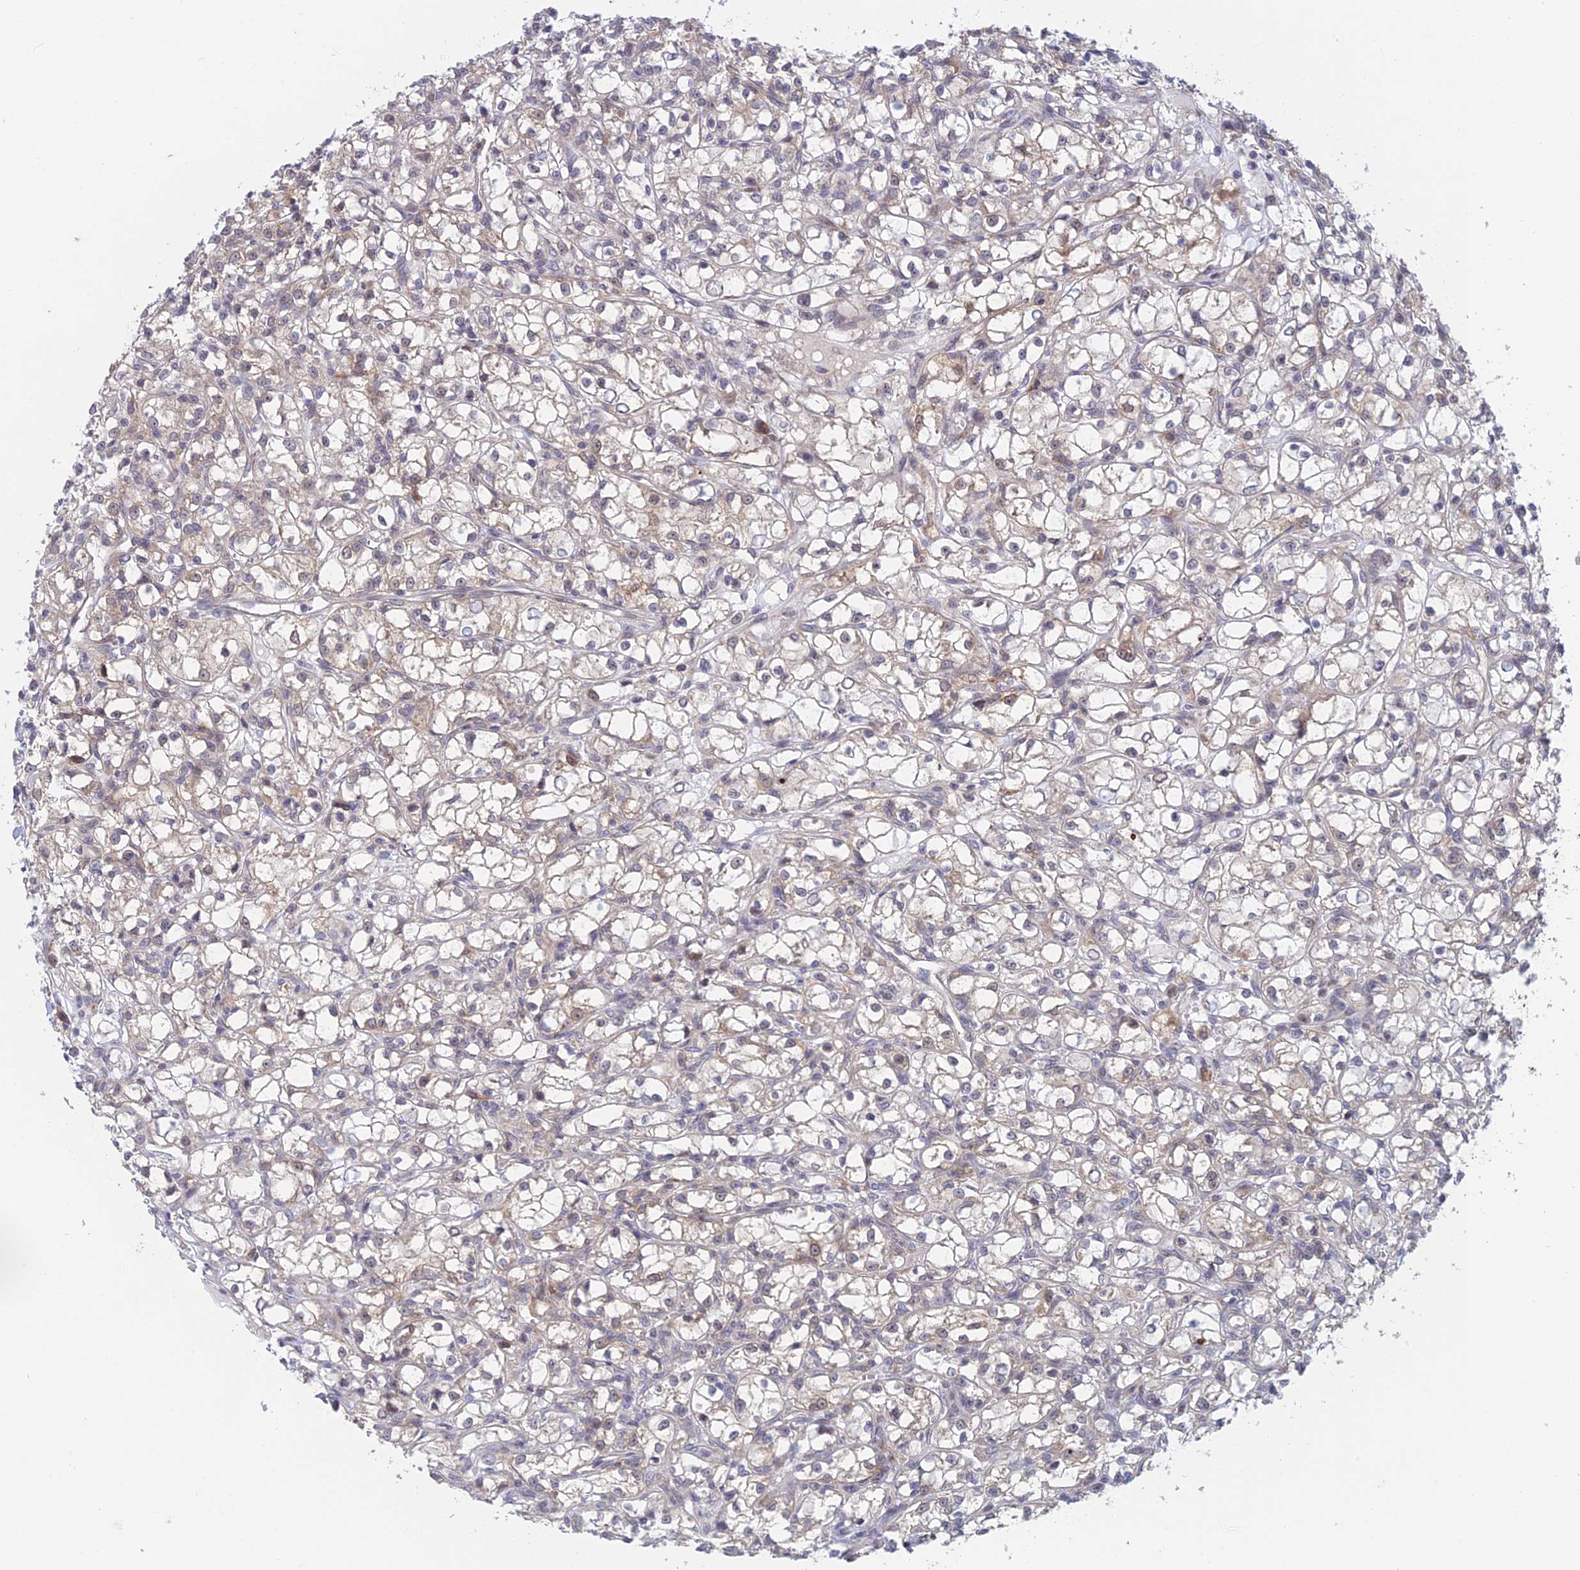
{"staining": {"intensity": "weak", "quantity": "<25%", "location": "cytoplasmic/membranous"}, "tissue": "renal cancer", "cell_type": "Tumor cells", "image_type": "cancer", "snomed": [{"axis": "morphology", "description": "Adenocarcinoma, NOS"}, {"axis": "topography", "description": "Kidney"}], "caption": "High magnification brightfield microscopy of renal cancer stained with DAB (brown) and counterstained with hematoxylin (blue): tumor cells show no significant expression. Brightfield microscopy of IHC stained with DAB (brown) and hematoxylin (blue), captured at high magnification.", "gene": "SRA1", "patient": {"sex": "female", "age": 59}}